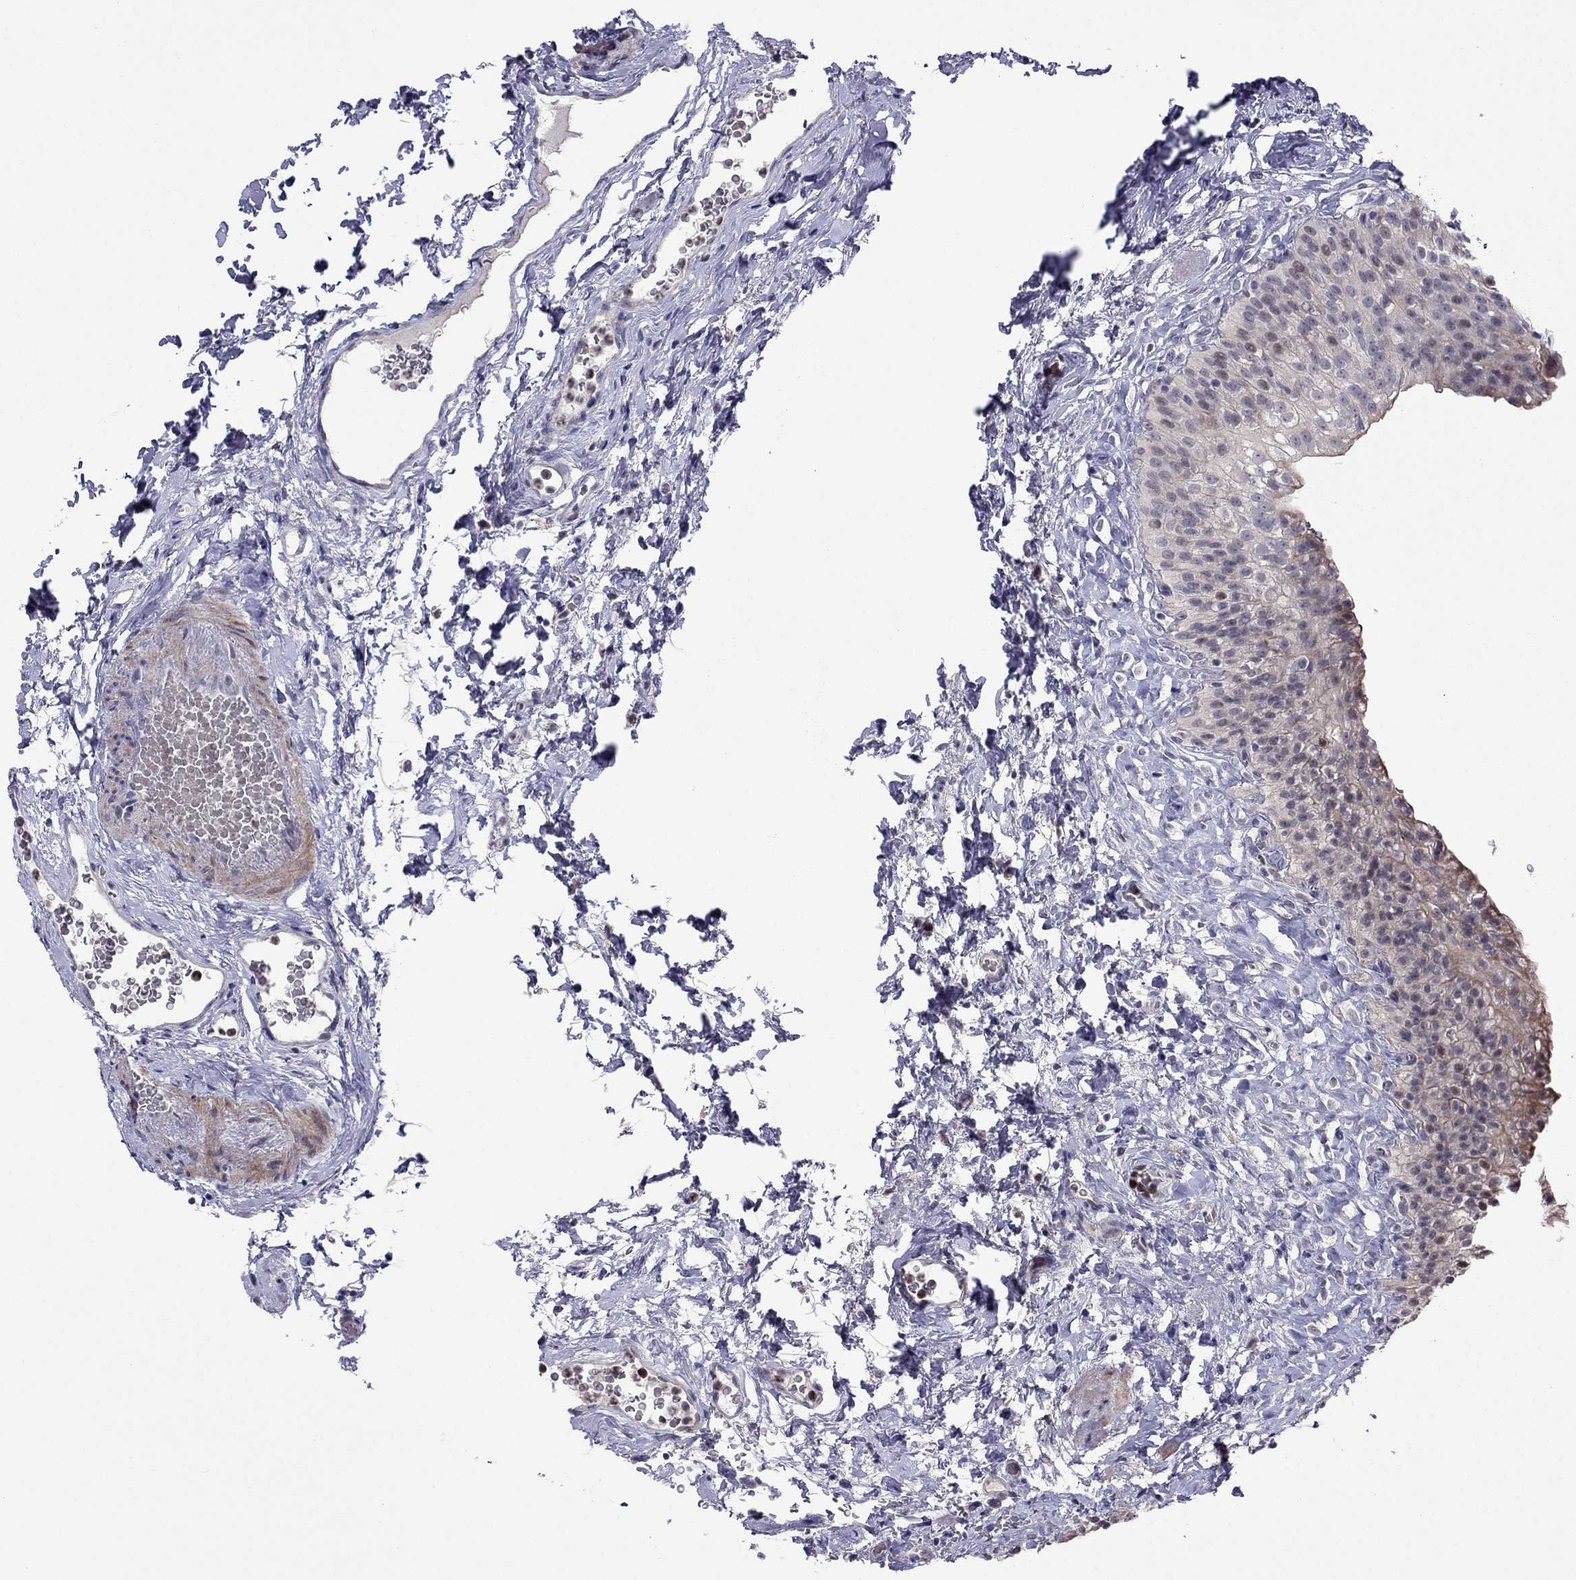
{"staining": {"intensity": "negative", "quantity": "none", "location": "none"}, "tissue": "urinary bladder", "cell_type": "Urothelial cells", "image_type": "normal", "snomed": [{"axis": "morphology", "description": "Normal tissue, NOS"}, {"axis": "topography", "description": "Urinary bladder"}], "caption": "This is an immunohistochemistry image of normal human urinary bladder. There is no staining in urothelial cells.", "gene": "LRRC39", "patient": {"sex": "male", "age": 76}}